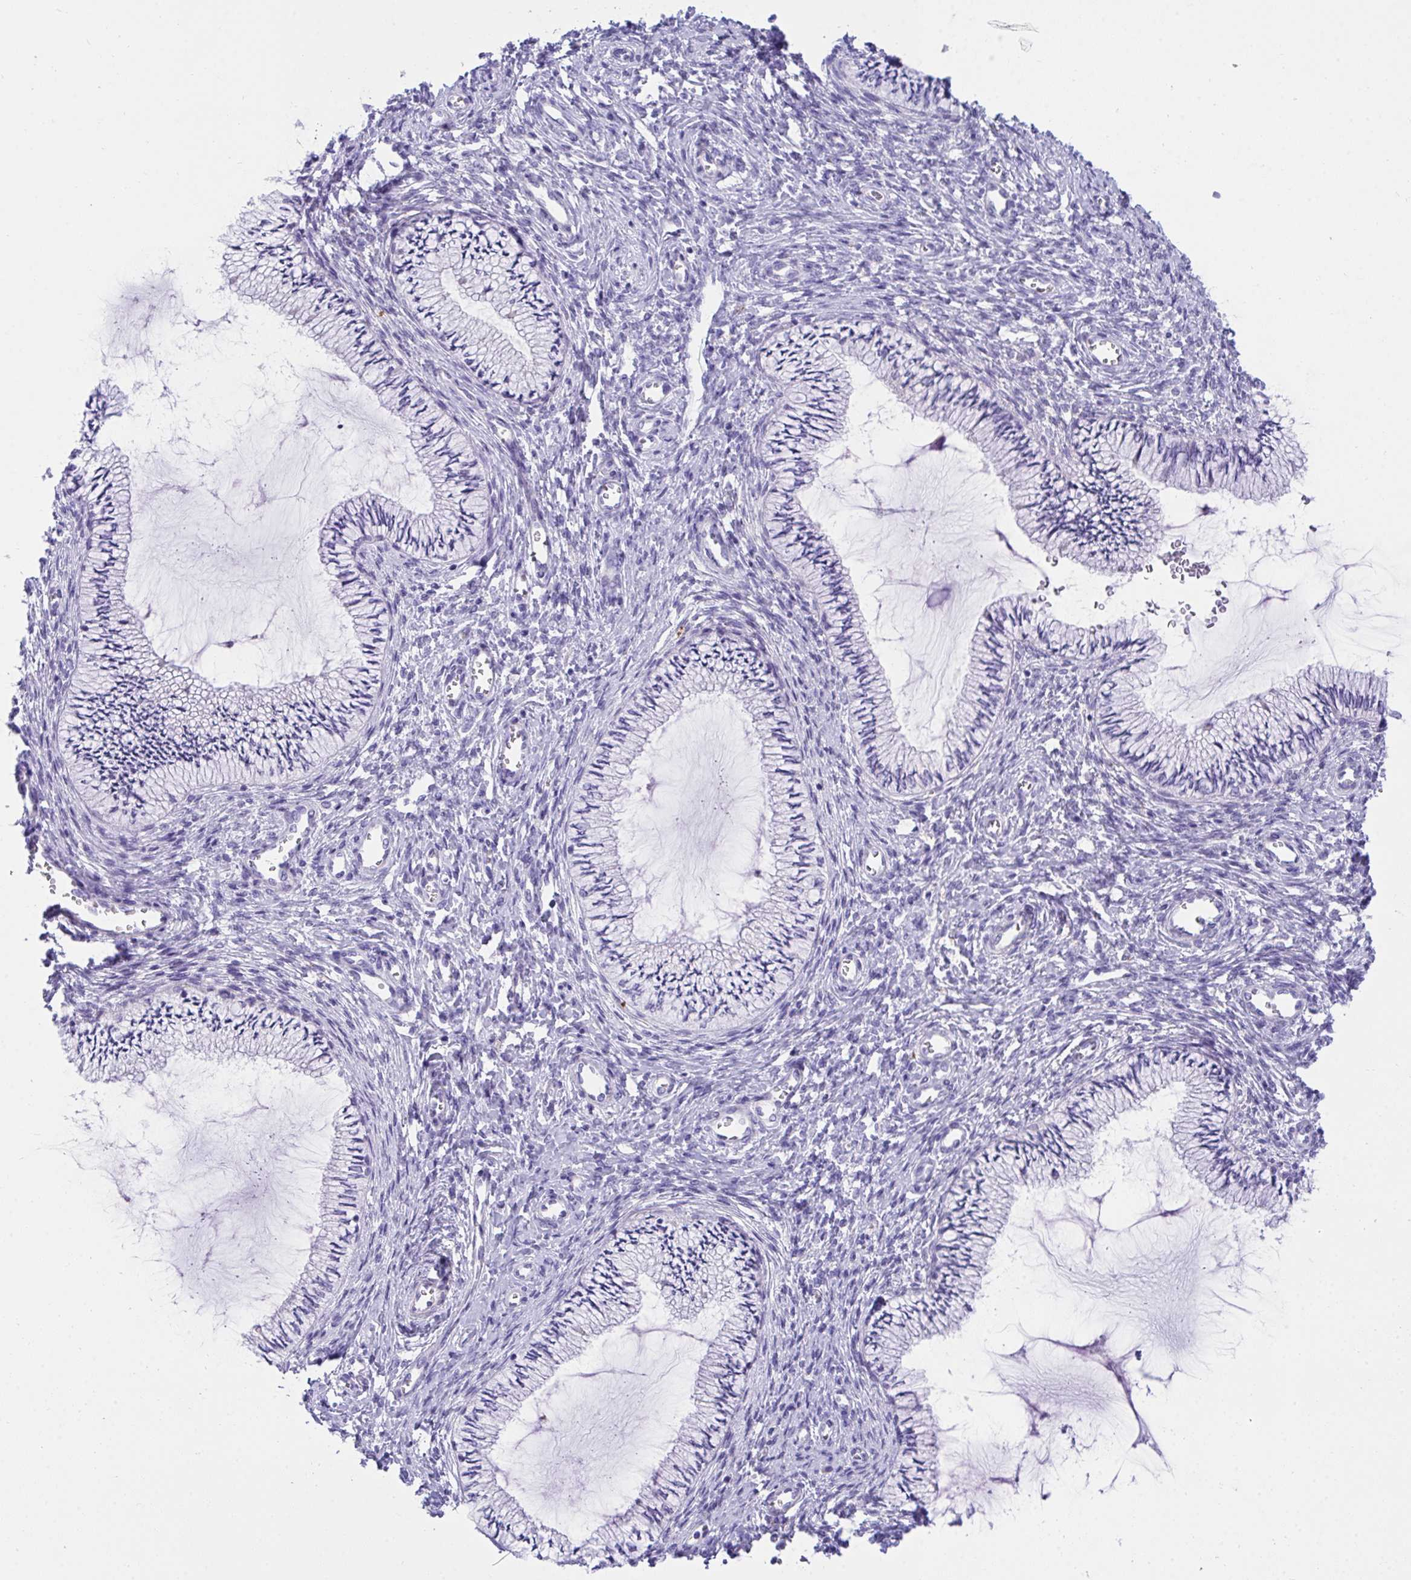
{"staining": {"intensity": "negative", "quantity": "none", "location": "none"}, "tissue": "cervix", "cell_type": "Glandular cells", "image_type": "normal", "snomed": [{"axis": "morphology", "description": "Normal tissue, NOS"}, {"axis": "topography", "description": "Cervix"}], "caption": "A high-resolution histopathology image shows IHC staining of normal cervix, which displays no significant staining in glandular cells. (DAB (3,3'-diaminobenzidine) IHC, high magnification).", "gene": "TMEM106B", "patient": {"sex": "female", "age": 24}}